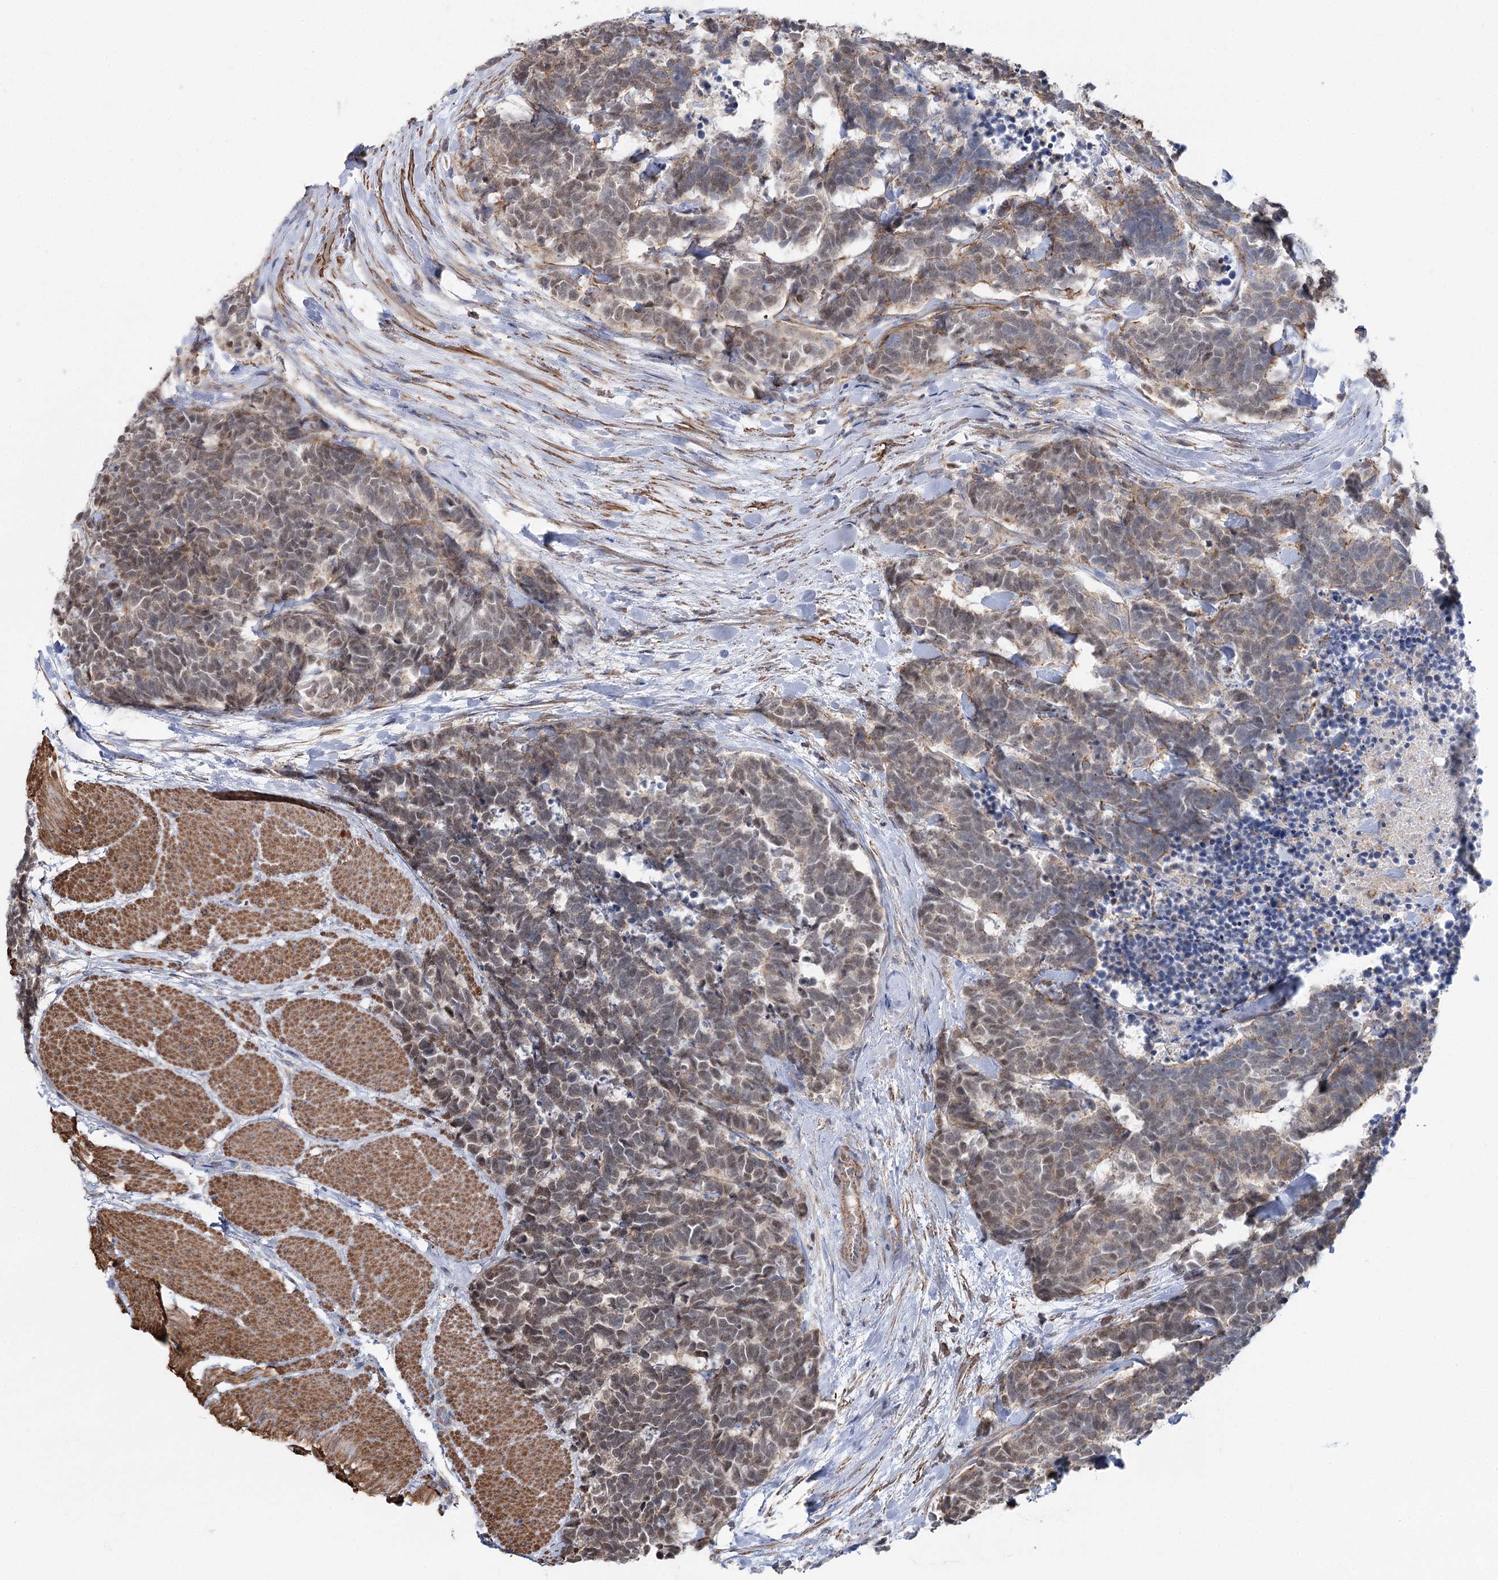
{"staining": {"intensity": "weak", "quantity": ">75%", "location": "cytoplasmic/membranous"}, "tissue": "carcinoid", "cell_type": "Tumor cells", "image_type": "cancer", "snomed": [{"axis": "morphology", "description": "Carcinoma, NOS"}, {"axis": "morphology", "description": "Carcinoid, malignant, NOS"}, {"axis": "topography", "description": "Urinary bladder"}], "caption": "The immunohistochemical stain shows weak cytoplasmic/membranous expression in tumor cells of carcinoma tissue.", "gene": "LARP1B", "patient": {"sex": "male", "age": 57}}